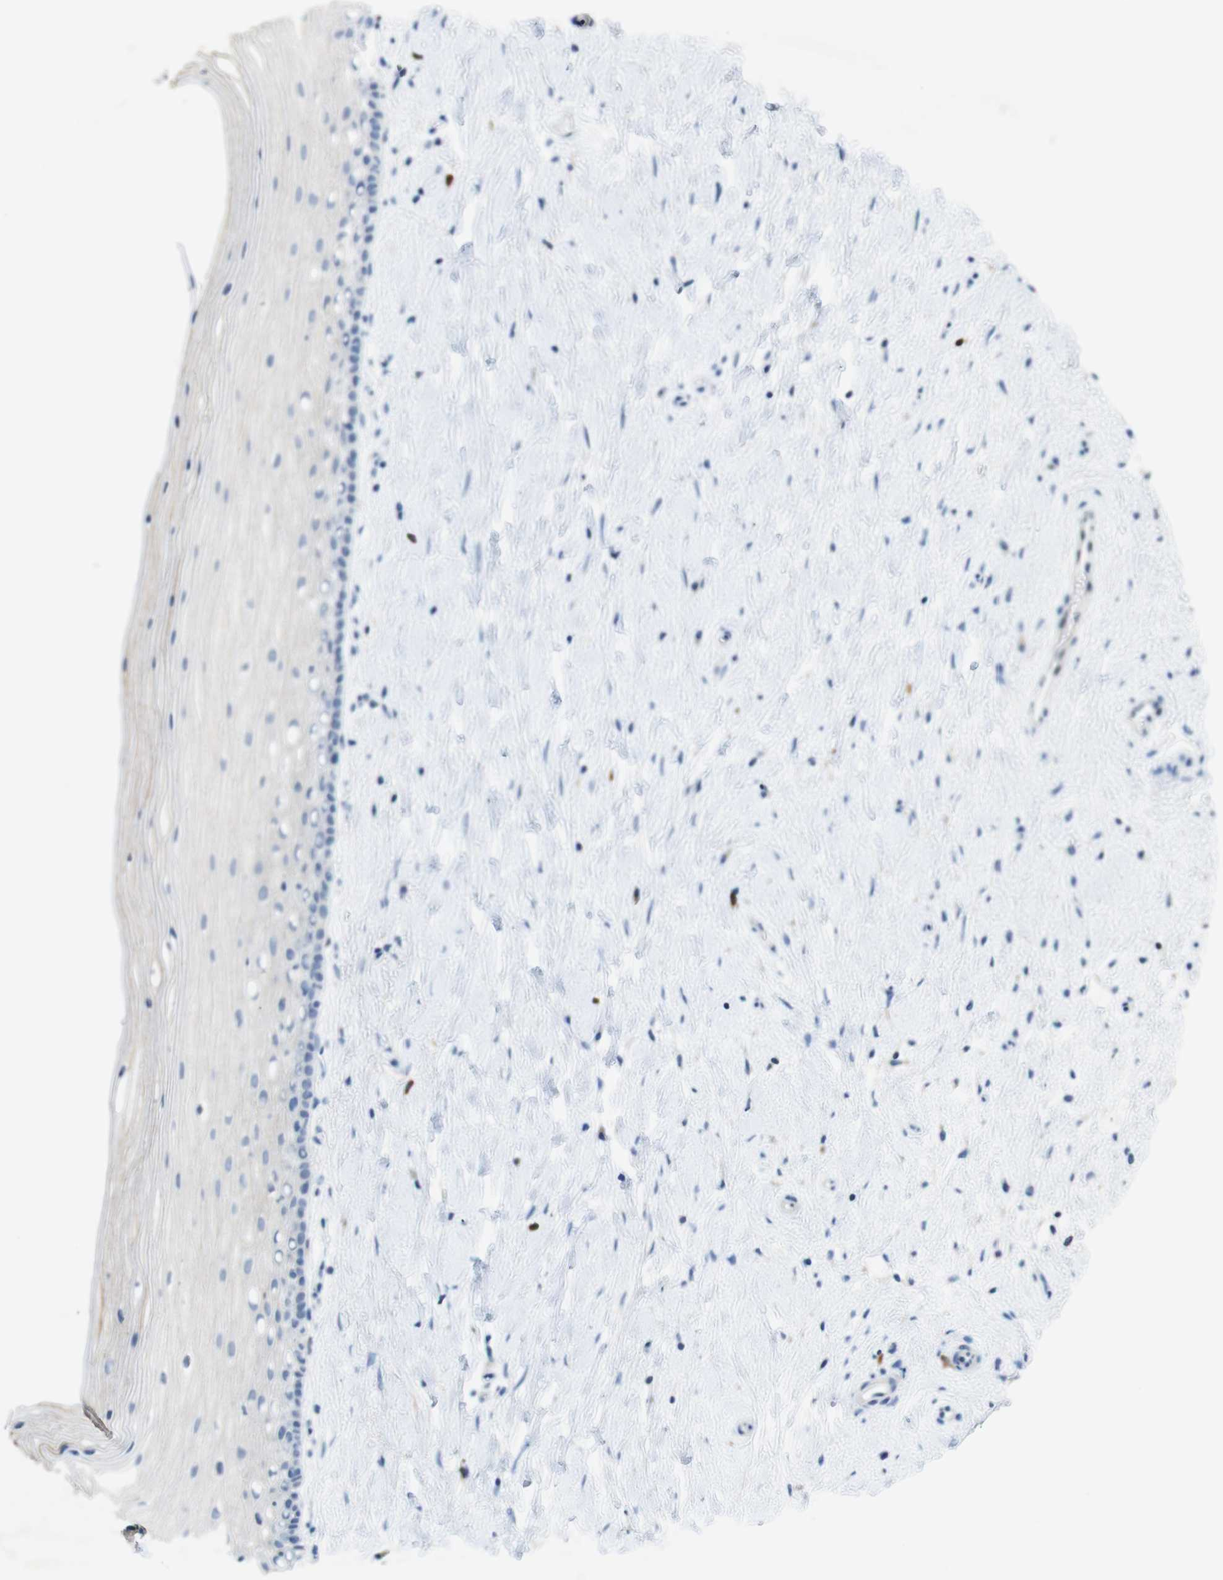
{"staining": {"intensity": "moderate", "quantity": ">75%", "location": "cytoplasmic/membranous"}, "tissue": "cervix", "cell_type": "Glandular cells", "image_type": "normal", "snomed": [{"axis": "morphology", "description": "Normal tissue, NOS"}, {"axis": "topography", "description": "Cervix"}], "caption": "Moderate cytoplasmic/membranous expression is present in about >75% of glandular cells in normal cervix. The staining is performed using DAB (3,3'-diaminobenzidine) brown chromogen to label protein expression. The nuclei are counter-stained blue using hematoxylin.", "gene": "TJP3", "patient": {"sex": "female", "age": 39}}